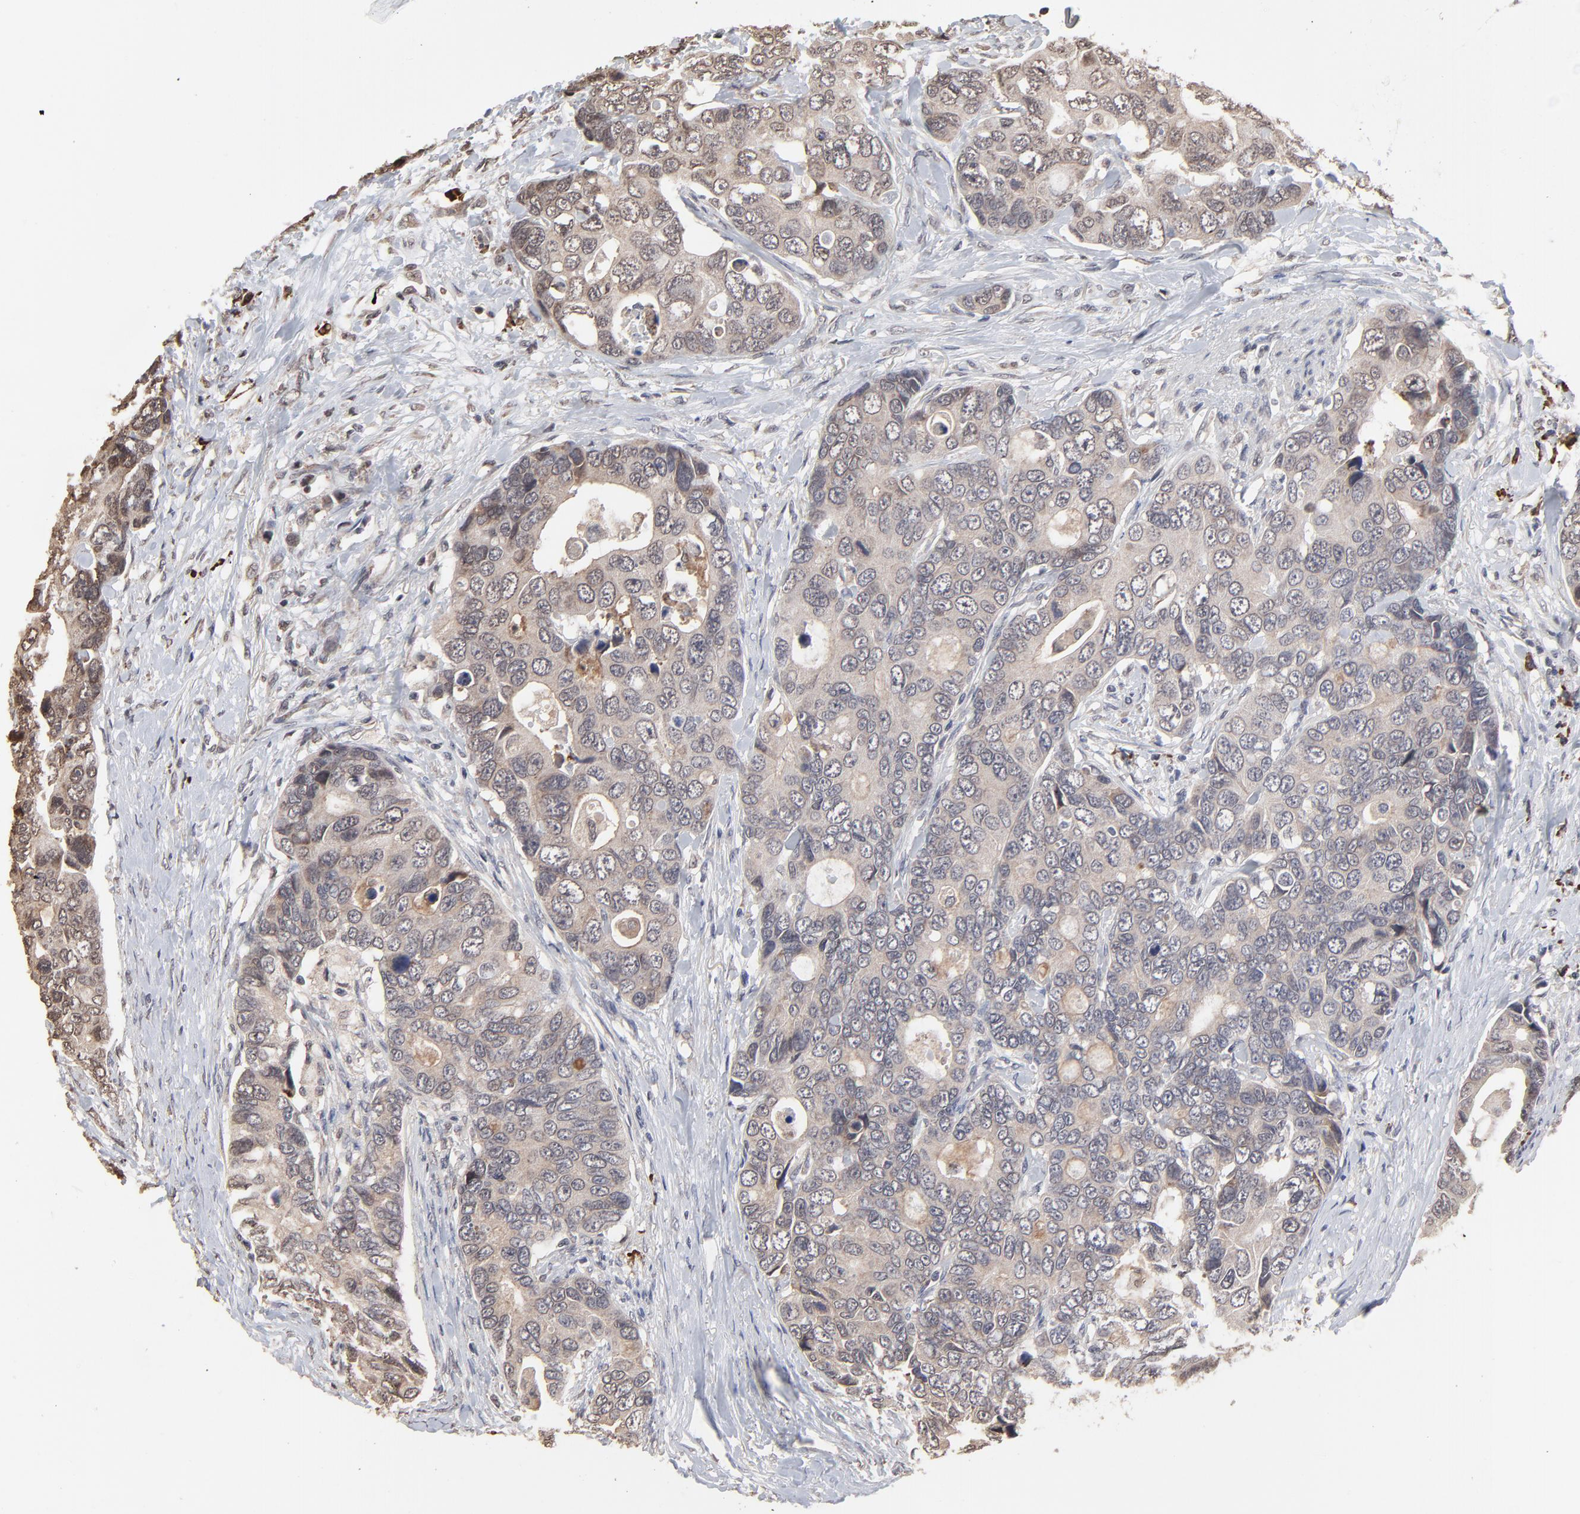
{"staining": {"intensity": "moderate", "quantity": ">75%", "location": "cytoplasmic/membranous"}, "tissue": "colorectal cancer", "cell_type": "Tumor cells", "image_type": "cancer", "snomed": [{"axis": "morphology", "description": "Adenocarcinoma, NOS"}, {"axis": "topography", "description": "Rectum"}], "caption": "Immunohistochemical staining of human colorectal adenocarcinoma reveals medium levels of moderate cytoplasmic/membranous protein expression in approximately >75% of tumor cells.", "gene": "CHM", "patient": {"sex": "female", "age": 67}}